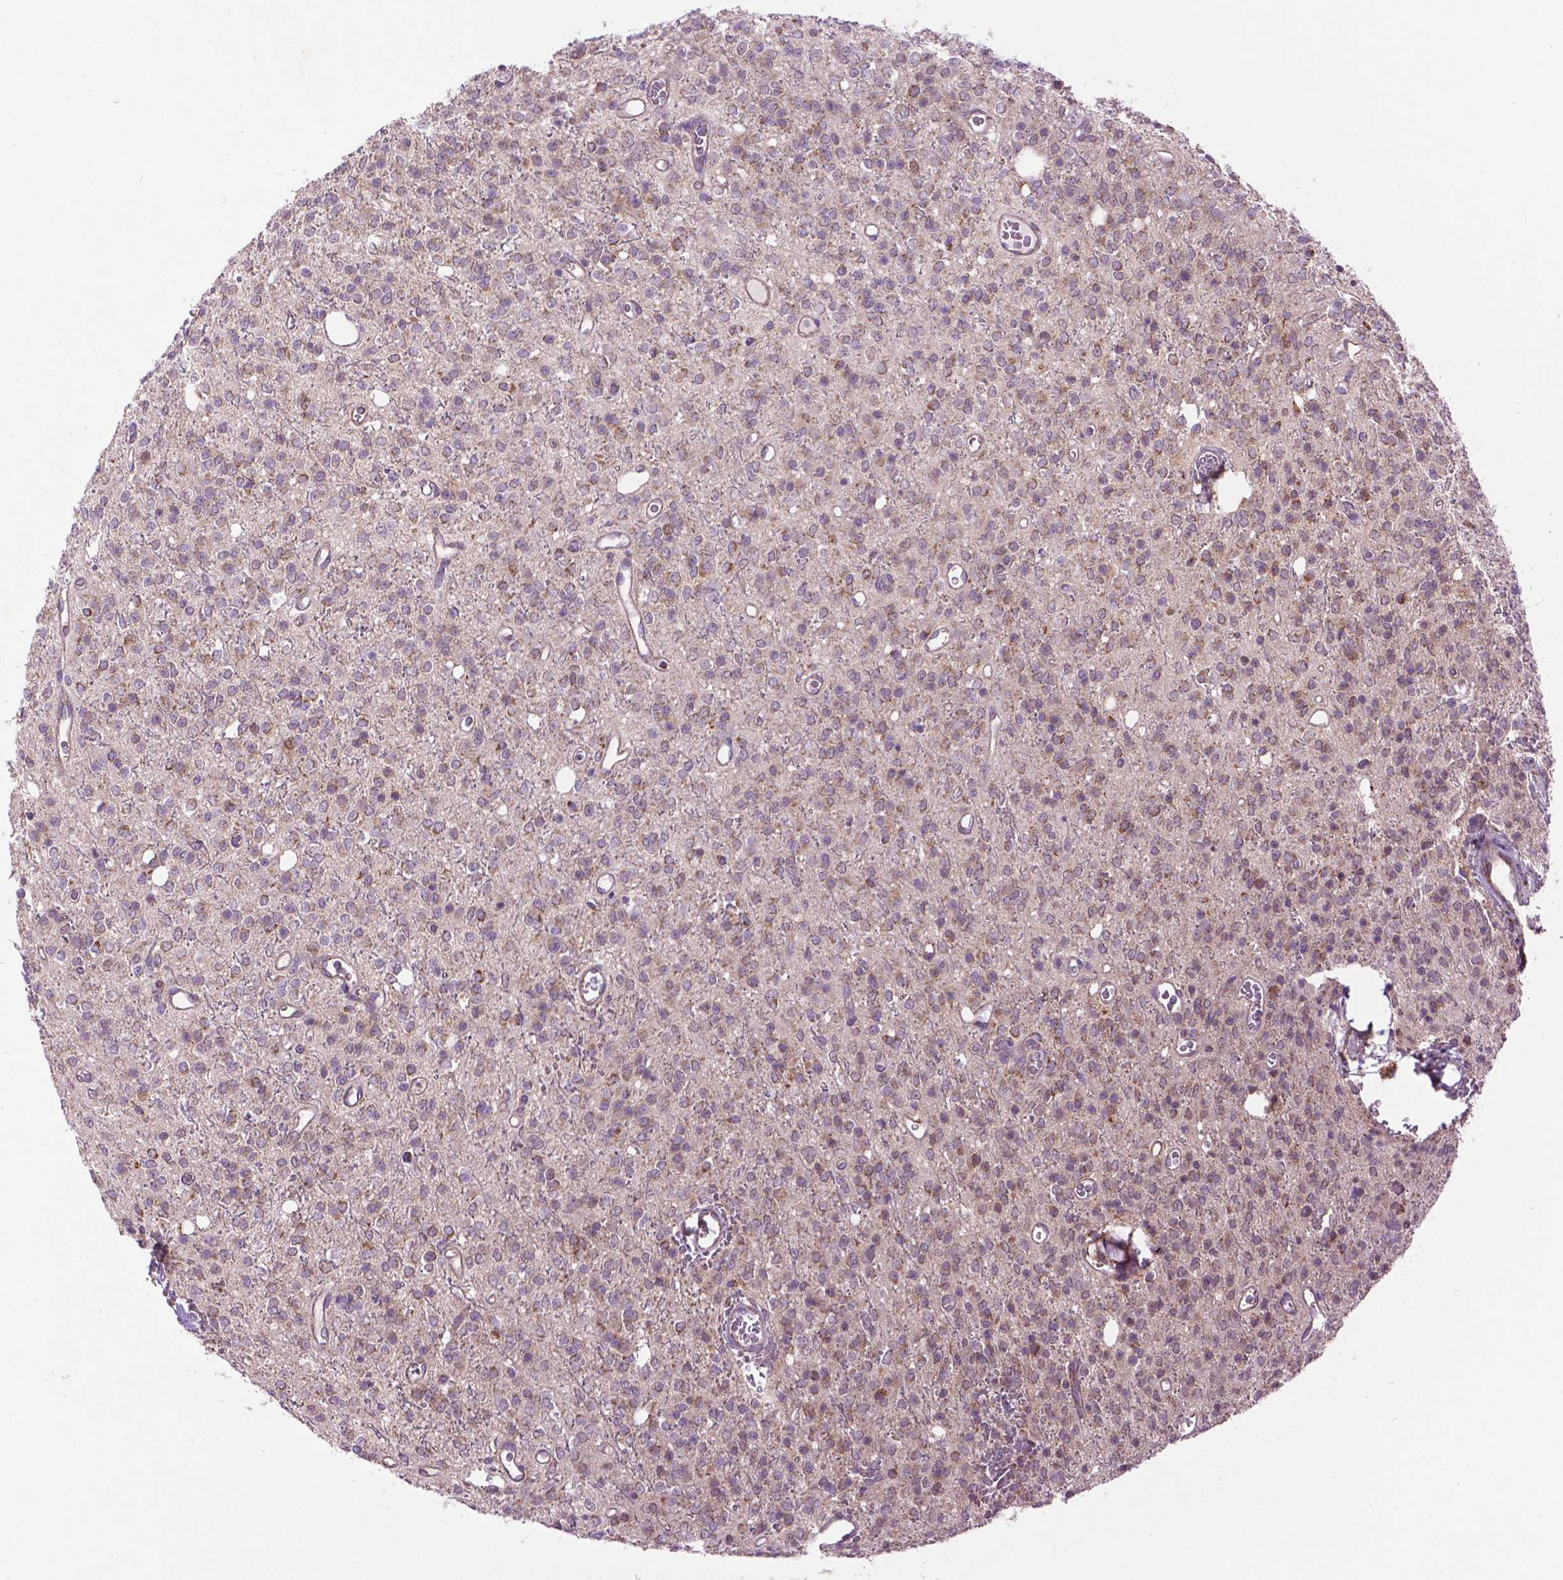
{"staining": {"intensity": "moderate", "quantity": "<25%", "location": "cytoplasmic/membranous"}, "tissue": "glioma", "cell_type": "Tumor cells", "image_type": "cancer", "snomed": [{"axis": "morphology", "description": "Glioma, malignant, Low grade"}, {"axis": "topography", "description": "Brain"}], "caption": "Low-grade glioma (malignant) tissue demonstrates moderate cytoplasmic/membranous expression in approximately <25% of tumor cells, visualized by immunohistochemistry. (DAB IHC, brown staining for protein, blue staining for nuclei).", "gene": "PYCR3", "patient": {"sex": "female", "age": 45}}